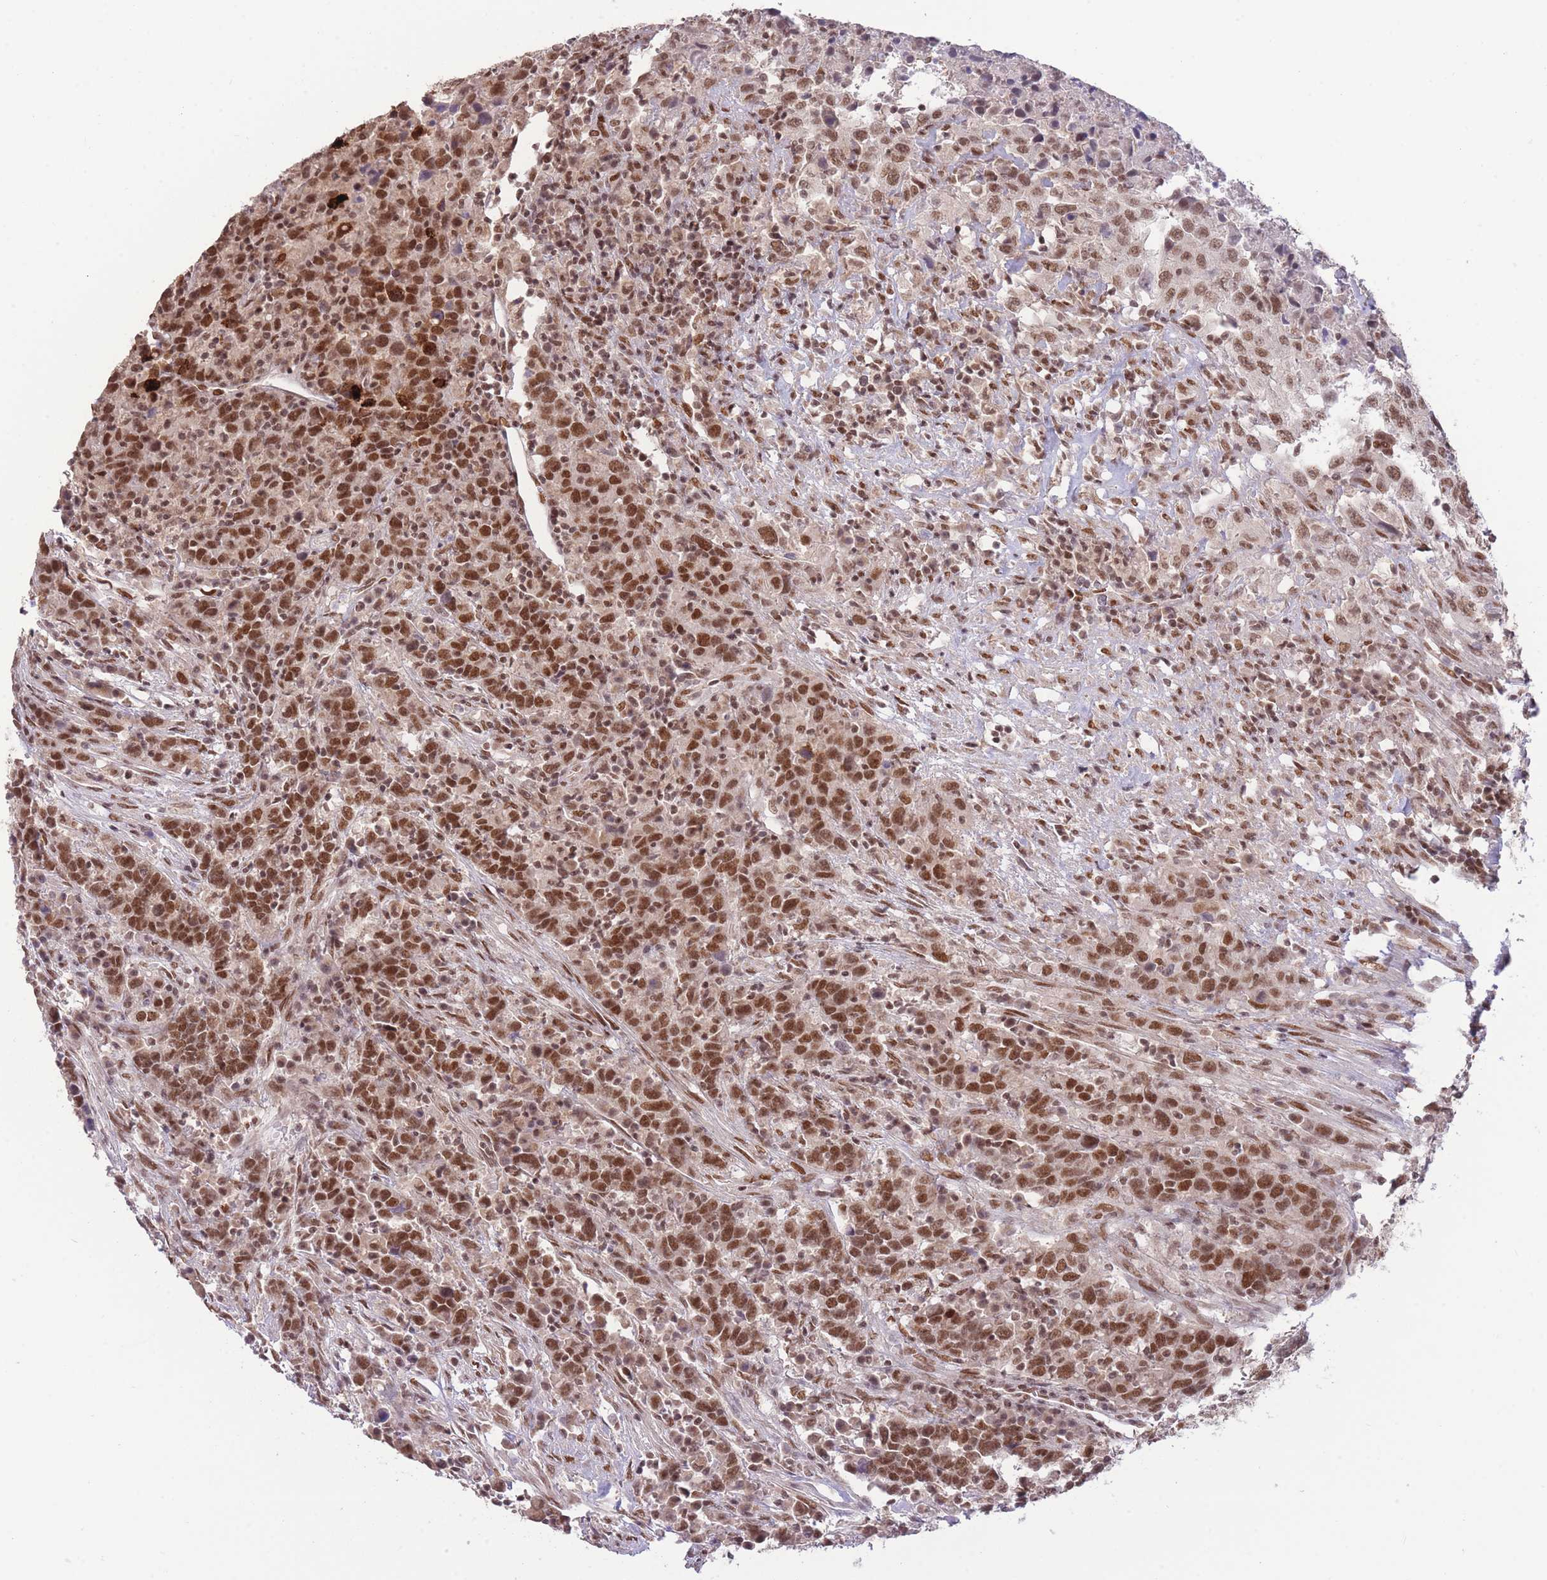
{"staining": {"intensity": "strong", "quantity": ">75%", "location": "nuclear"}, "tissue": "urothelial cancer", "cell_type": "Tumor cells", "image_type": "cancer", "snomed": [{"axis": "morphology", "description": "Urothelial carcinoma, High grade"}, {"axis": "topography", "description": "Urinary bladder"}], "caption": "The photomicrograph shows staining of urothelial cancer, revealing strong nuclear protein staining (brown color) within tumor cells.", "gene": "CARD8", "patient": {"sex": "male", "age": 61}}